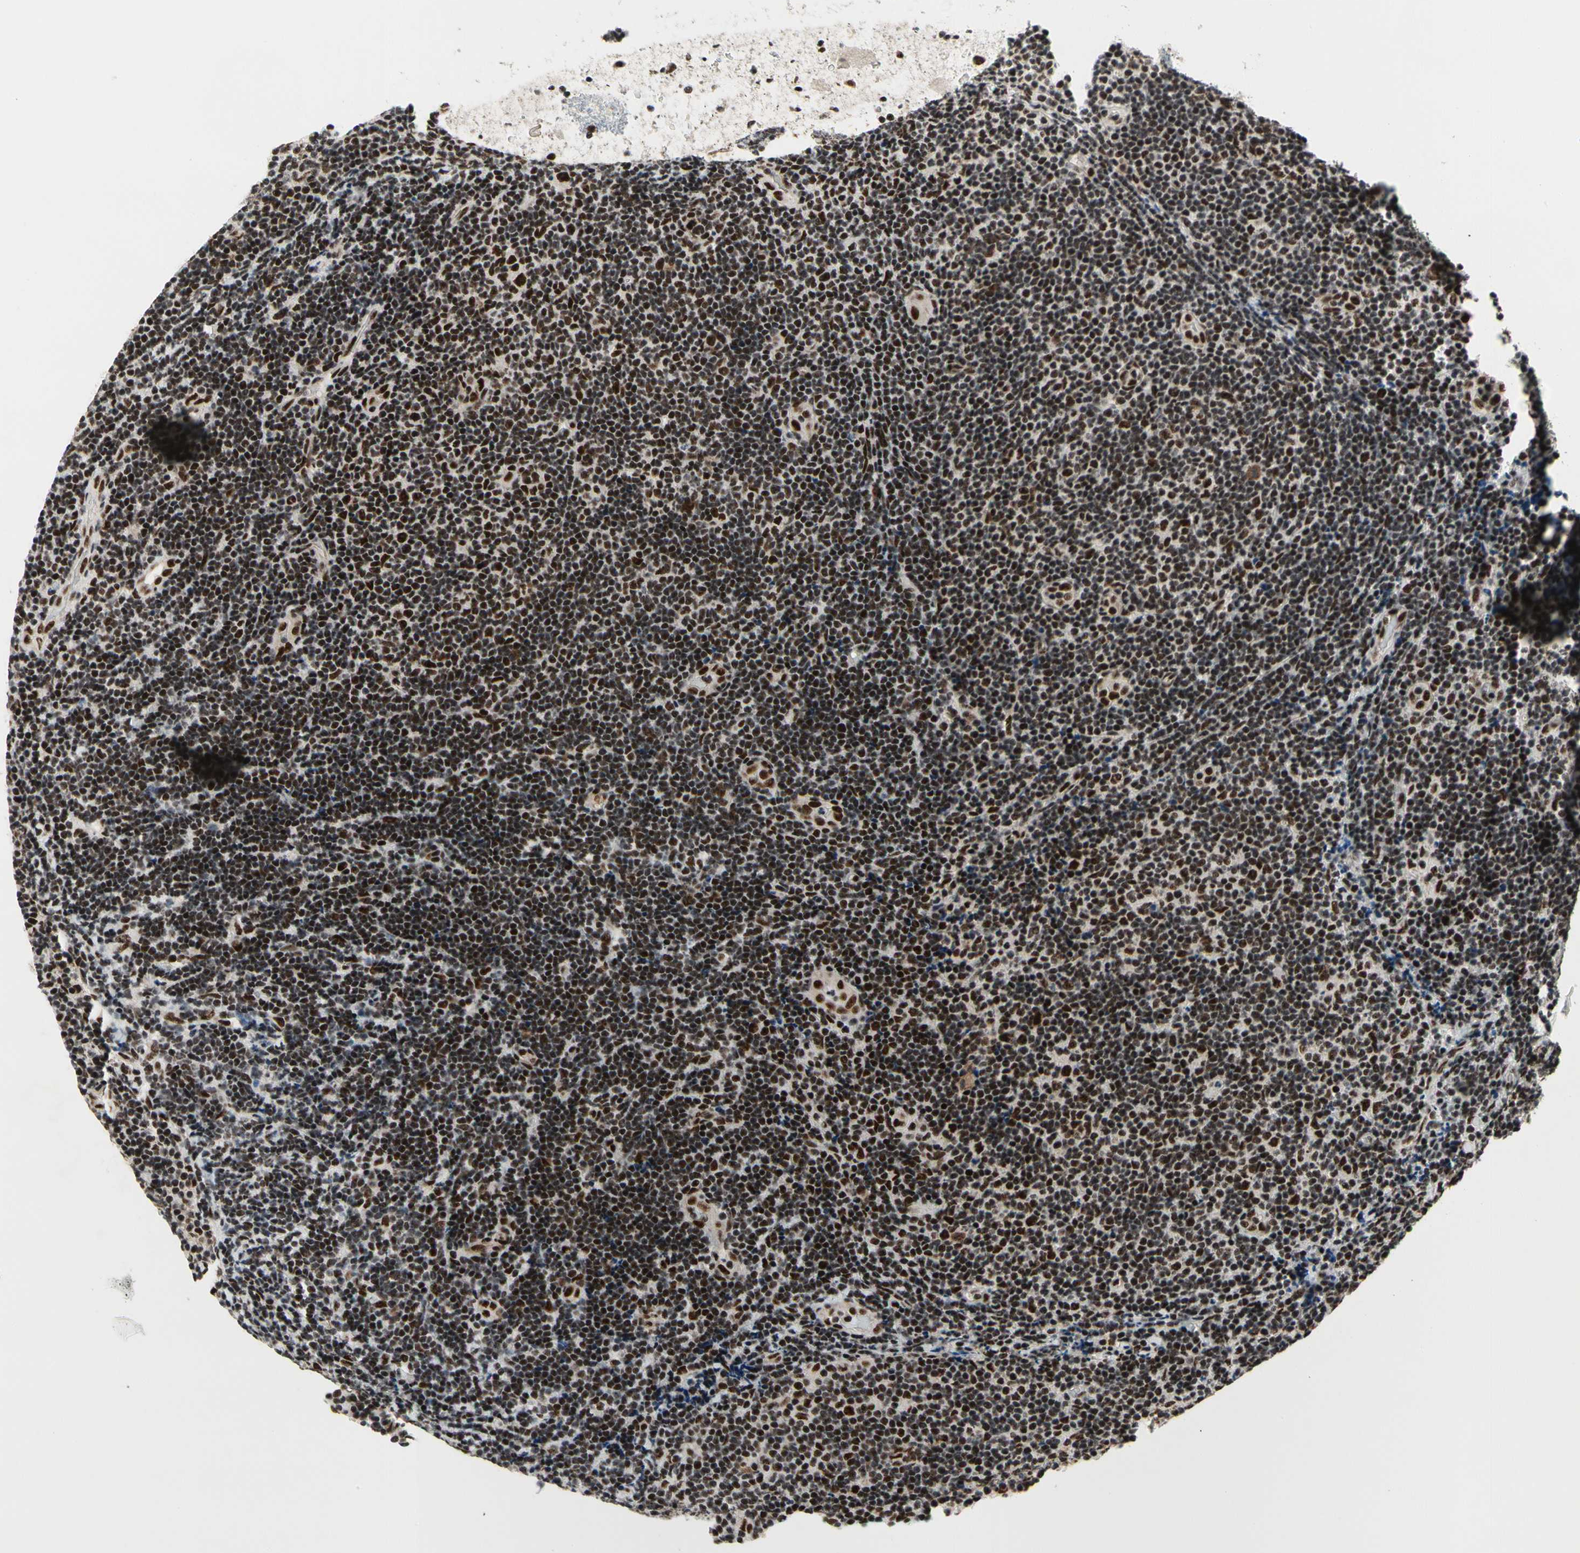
{"staining": {"intensity": "strong", "quantity": ">75%", "location": "nuclear"}, "tissue": "lymphoma", "cell_type": "Tumor cells", "image_type": "cancer", "snomed": [{"axis": "morphology", "description": "Malignant lymphoma, non-Hodgkin's type, Low grade"}, {"axis": "topography", "description": "Lymph node"}], "caption": "The histopathology image shows immunohistochemical staining of malignant lymphoma, non-Hodgkin's type (low-grade). There is strong nuclear expression is identified in approximately >75% of tumor cells.", "gene": "SRSF11", "patient": {"sex": "male", "age": 83}}